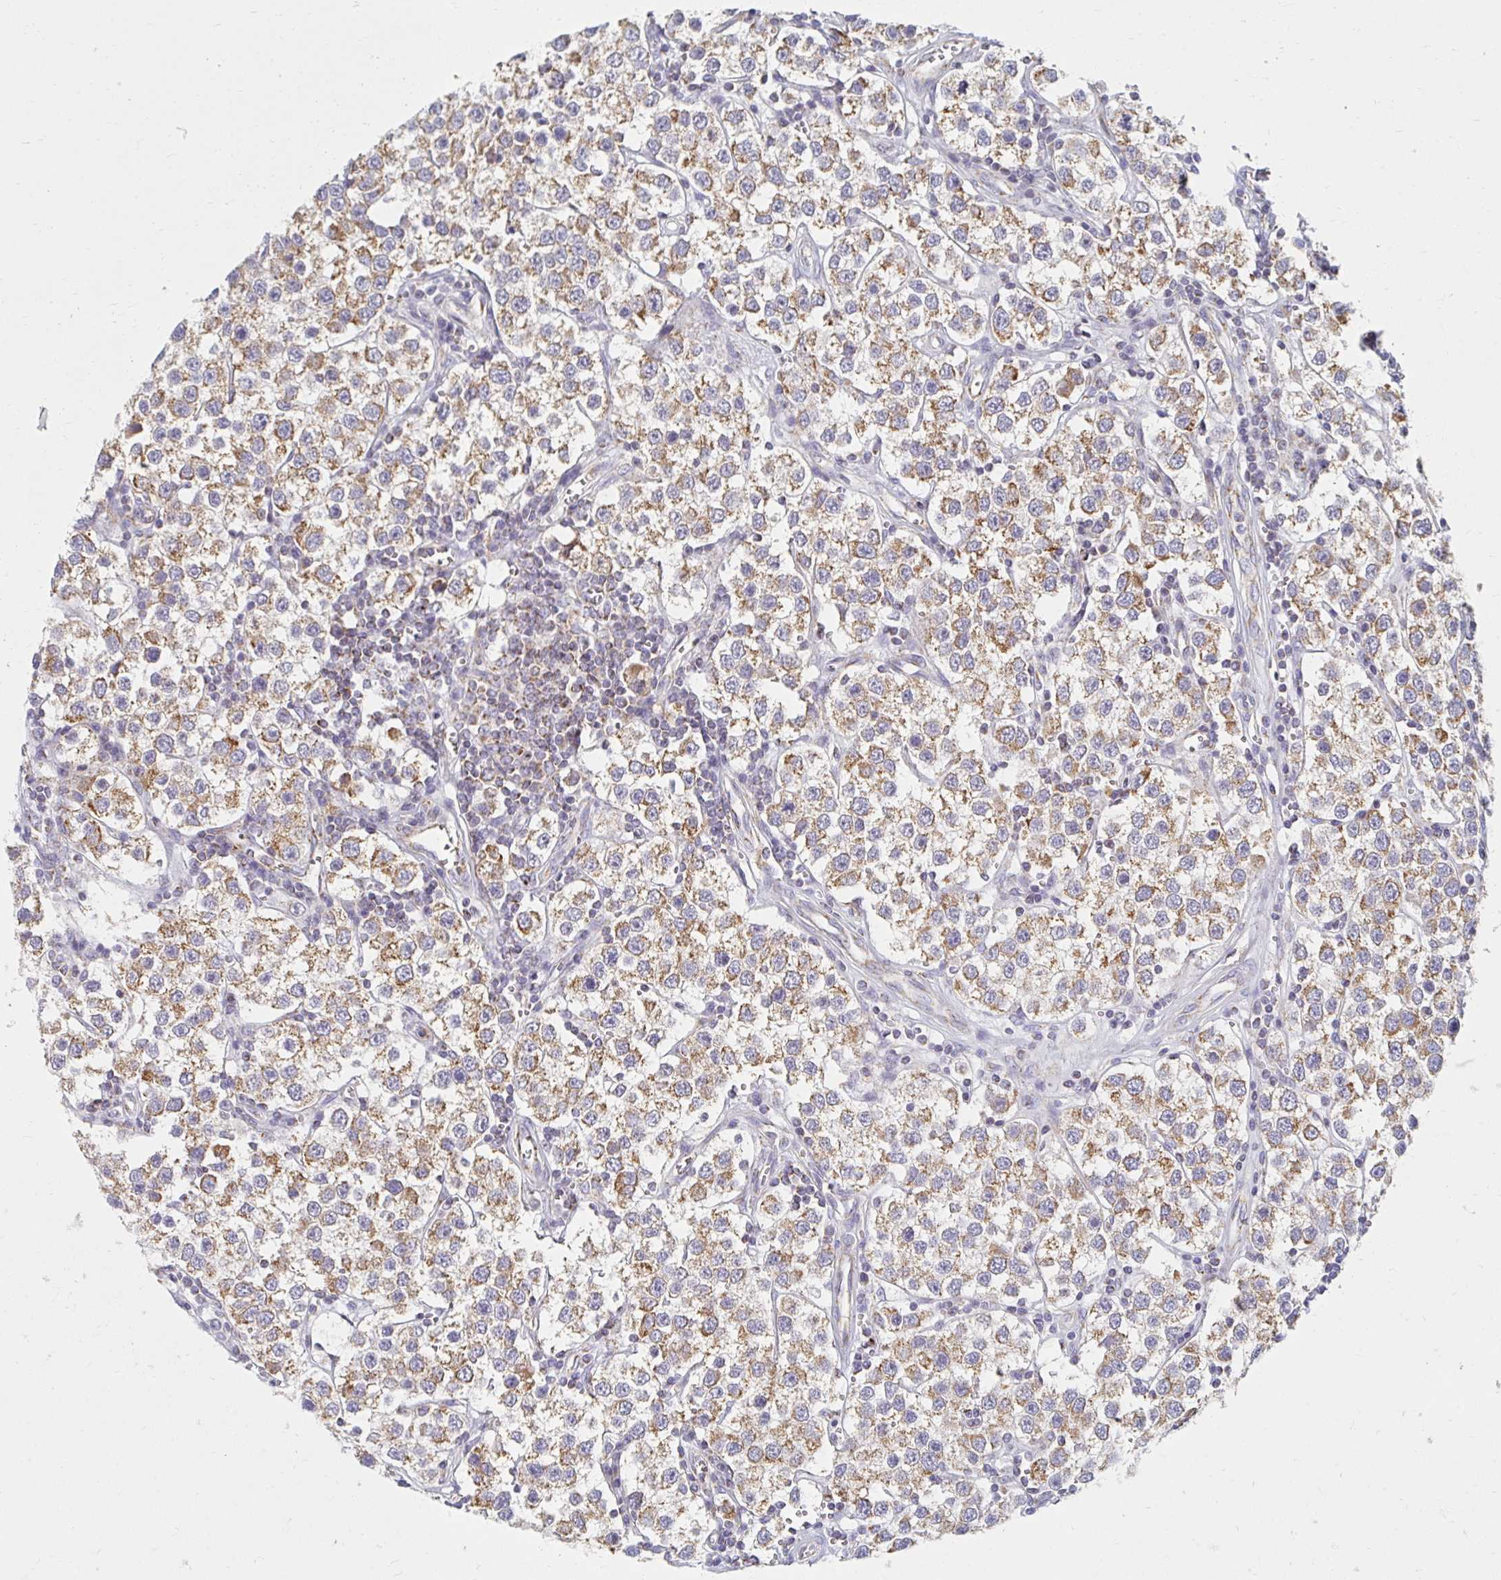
{"staining": {"intensity": "moderate", "quantity": ">75%", "location": "cytoplasmic/membranous"}, "tissue": "testis cancer", "cell_type": "Tumor cells", "image_type": "cancer", "snomed": [{"axis": "morphology", "description": "Seminoma, NOS"}, {"axis": "topography", "description": "Testis"}], "caption": "Testis cancer stained for a protein reveals moderate cytoplasmic/membranous positivity in tumor cells.", "gene": "MAVS", "patient": {"sex": "male", "age": 34}}